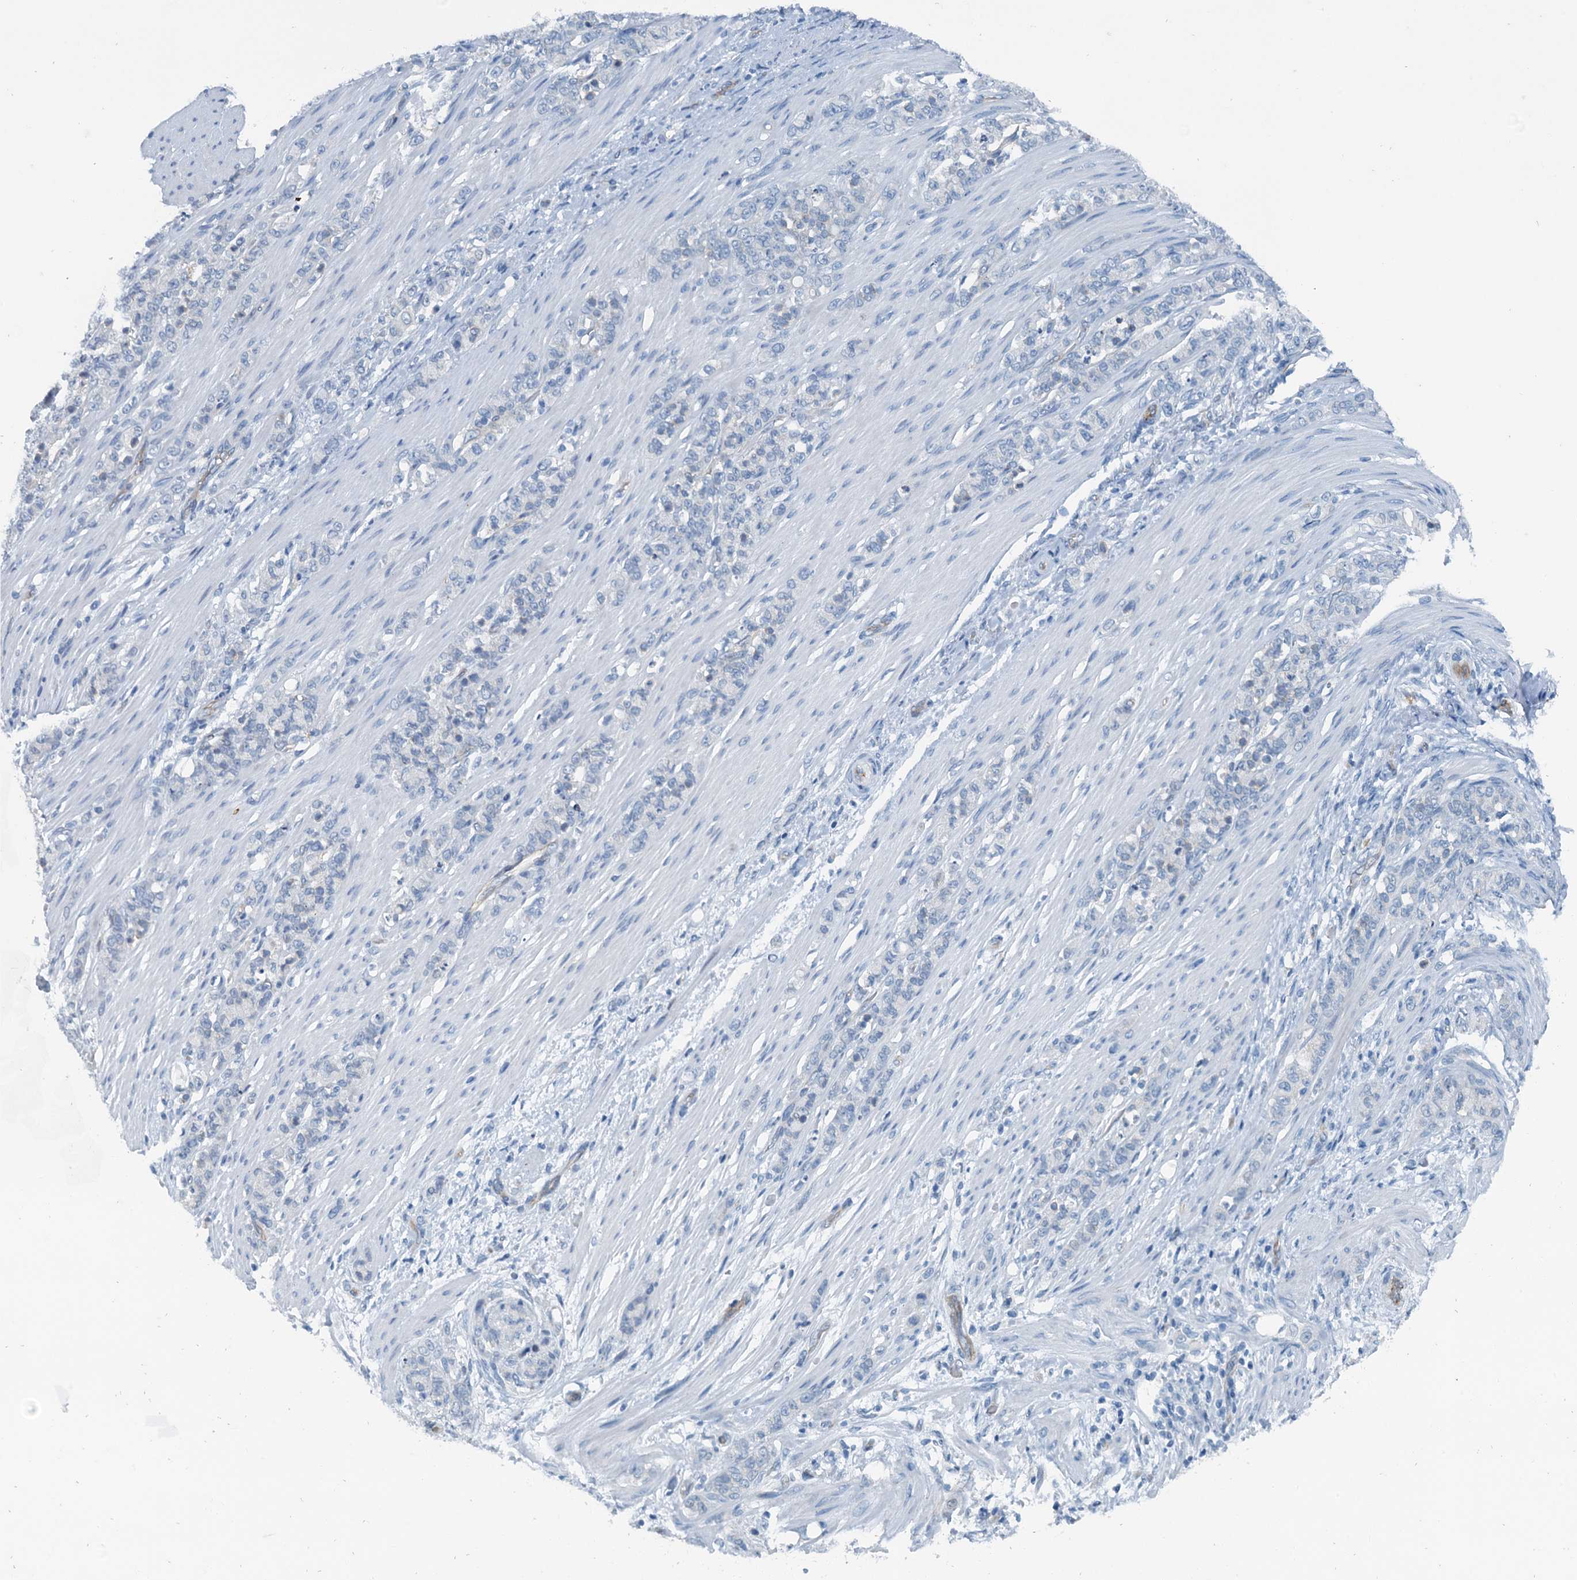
{"staining": {"intensity": "negative", "quantity": "none", "location": "none"}, "tissue": "stomach cancer", "cell_type": "Tumor cells", "image_type": "cancer", "snomed": [{"axis": "morphology", "description": "Adenocarcinoma, NOS"}, {"axis": "topography", "description": "Stomach"}], "caption": "The micrograph shows no significant staining in tumor cells of stomach adenocarcinoma.", "gene": "GFOD2", "patient": {"sex": "female", "age": 79}}